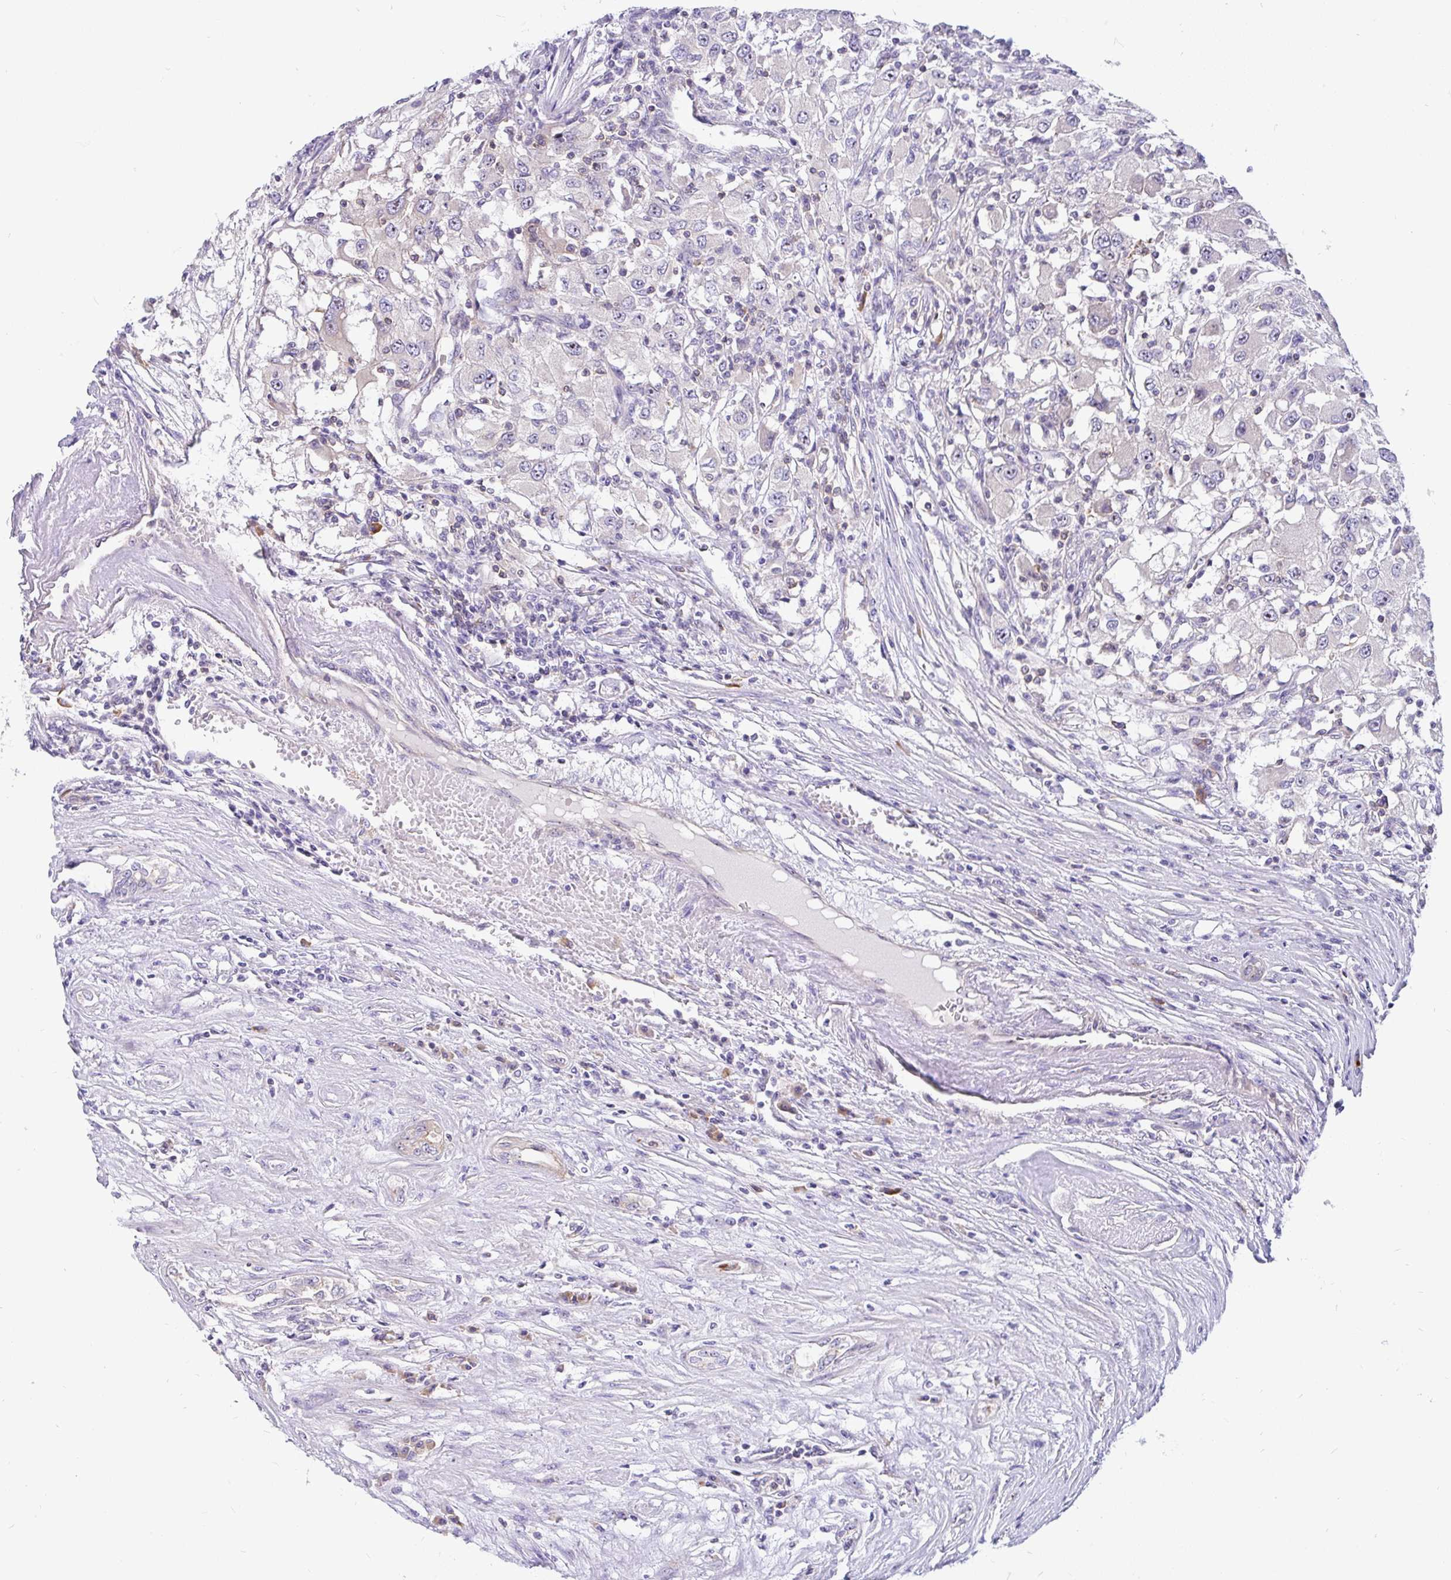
{"staining": {"intensity": "negative", "quantity": "none", "location": "none"}, "tissue": "renal cancer", "cell_type": "Tumor cells", "image_type": "cancer", "snomed": [{"axis": "morphology", "description": "Adenocarcinoma, NOS"}, {"axis": "topography", "description": "Kidney"}], "caption": "IHC of renal cancer demonstrates no staining in tumor cells.", "gene": "LRRC26", "patient": {"sex": "female", "age": 67}}